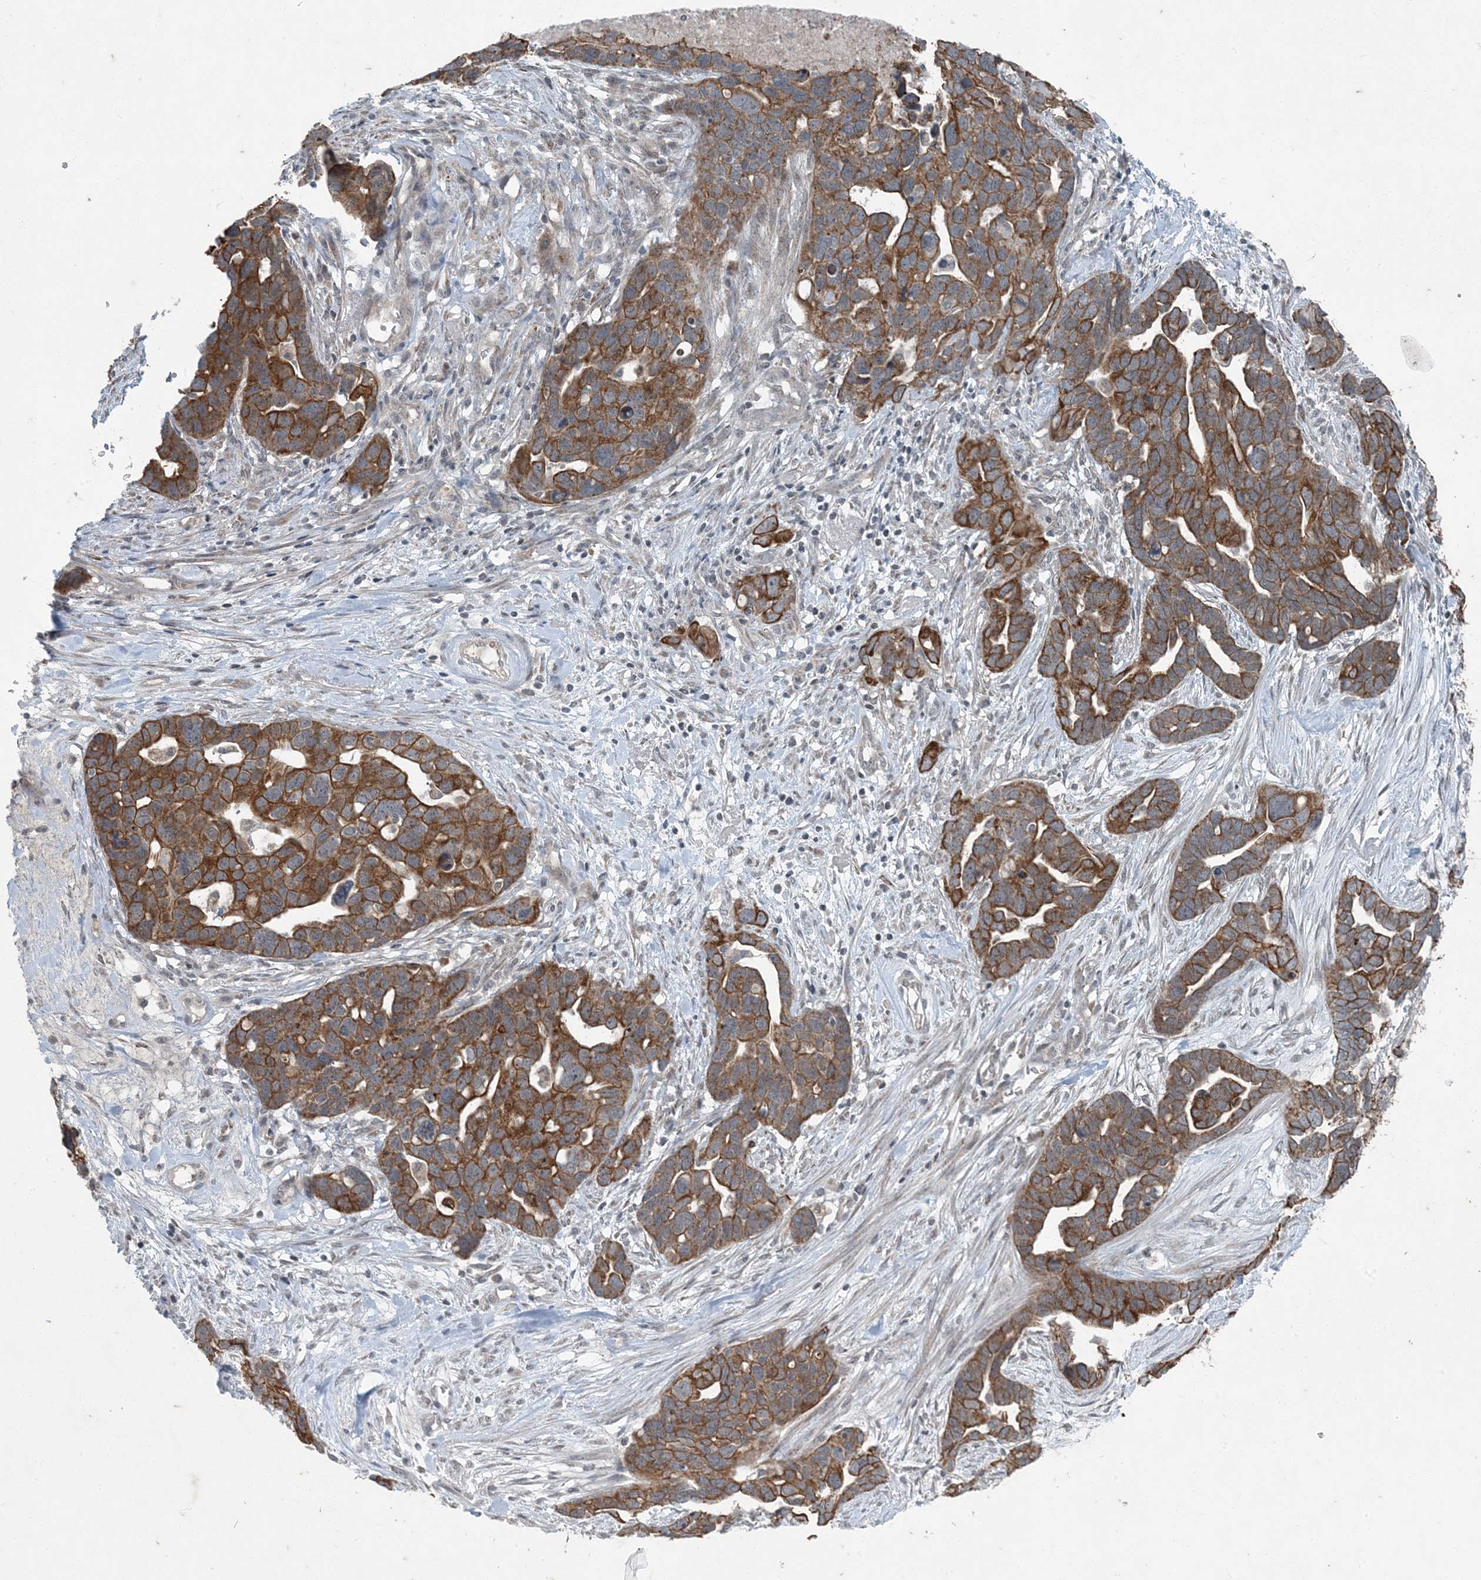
{"staining": {"intensity": "strong", "quantity": ">75%", "location": "cytoplasmic/membranous"}, "tissue": "ovarian cancer", "cell_type": "Tumor cells", "image_type": "cancer", "snomed": [{"axis": "morphology", "description": "Cystadenocarcinoma, serous, NOS"}, {"axis": "topography", "description": "Ovary"}], "caption": "A brown stain labels strong cytoplasmic/membranous expression of a protein in ovarian cancer tumor cells.", "gene": "PC", "patient": {"sex": "female", "age": 54}}